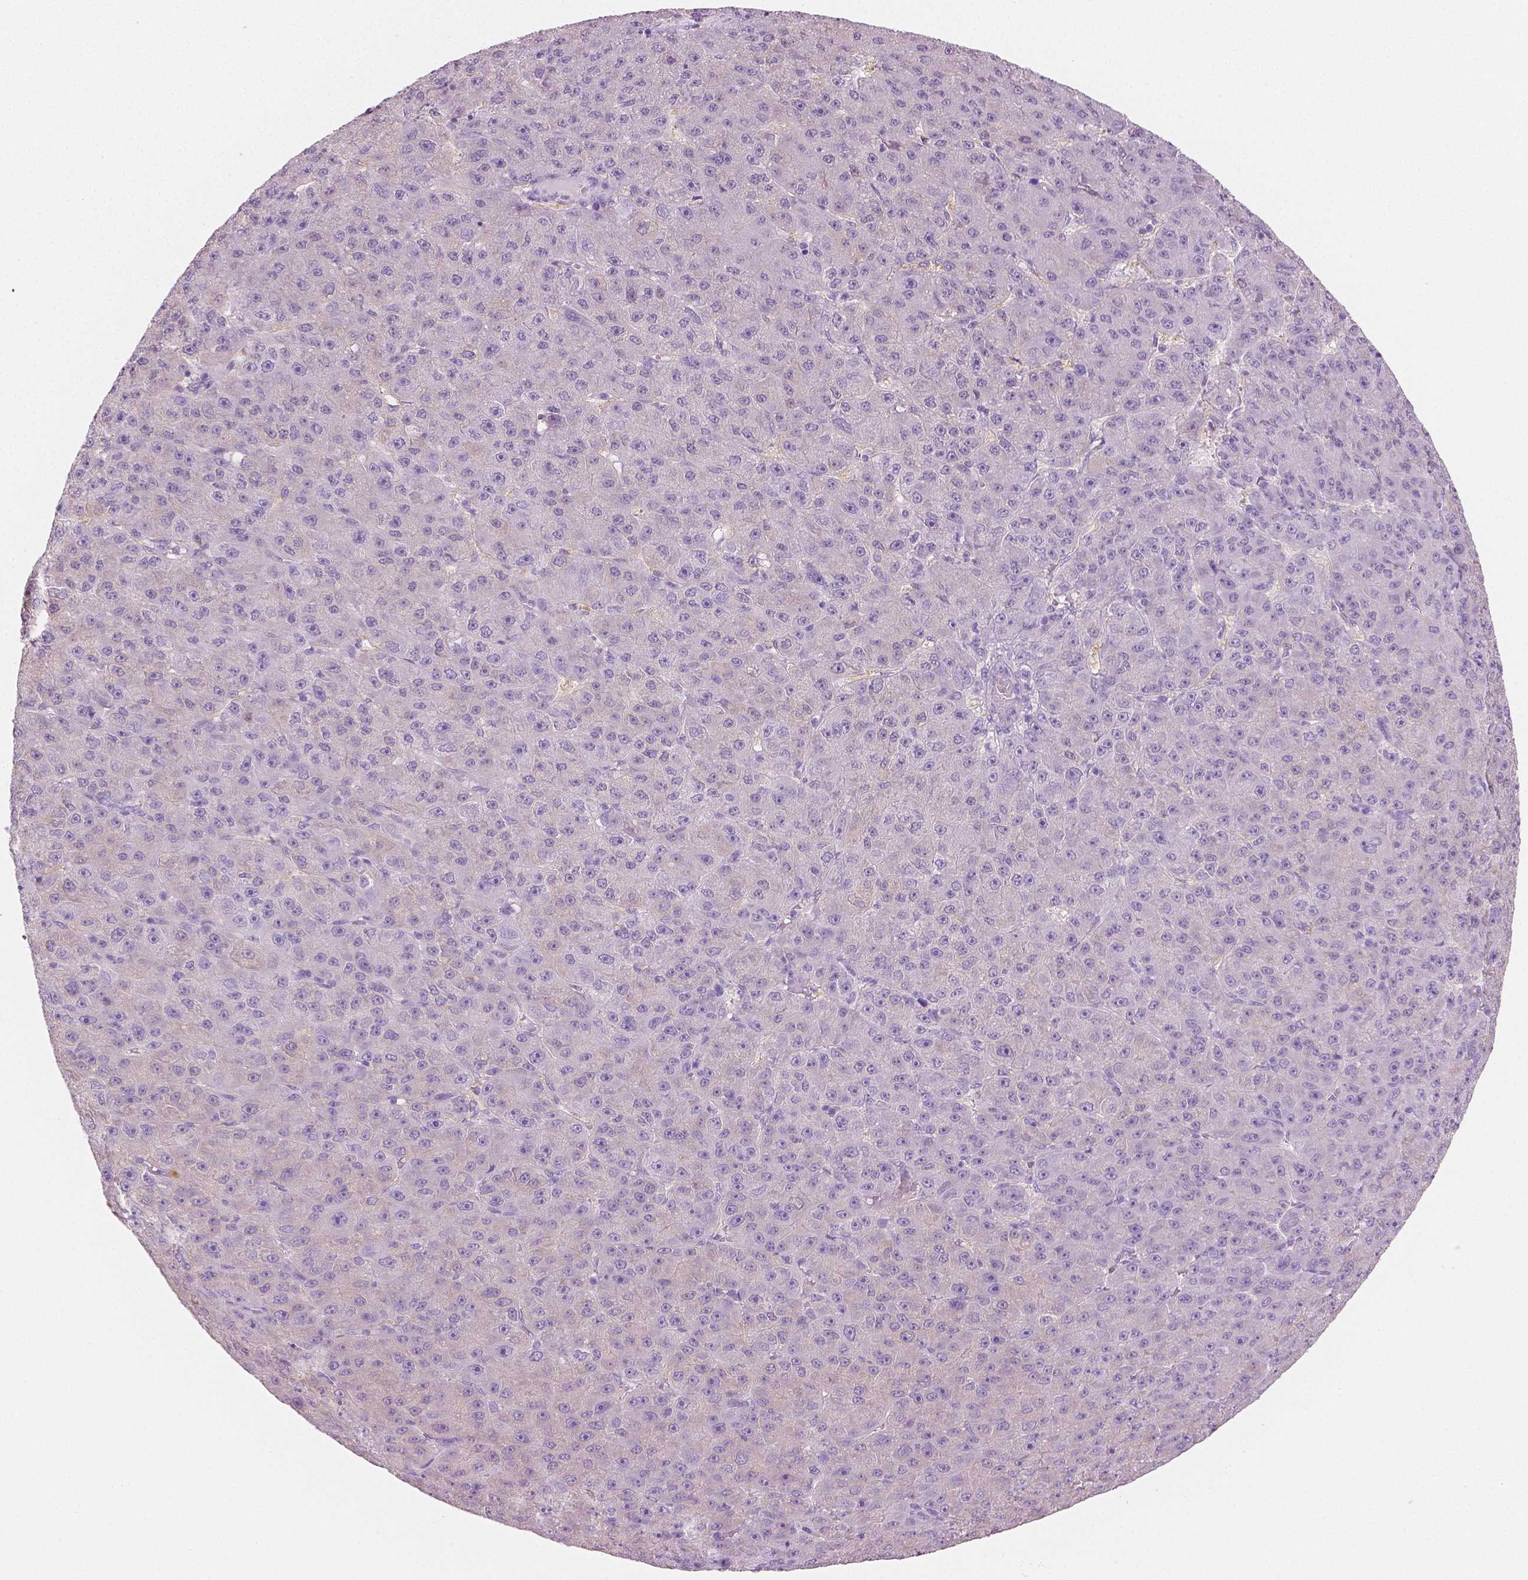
{"staining": {"intensity": "negative", "quantity": "none", "location": "none"}, "tissue": "liver cancer", "cell_type": "Tumor cells", "image_type": "cancer", "snomed": [{"axis": "morphology", "description": "Carcinoma, Hepatocellular, NOS"}, {"axis": "topography", "description": "Liver"}], "caption": "This is a micrograph of IHC staining of liver cancer (hepatocellular carcinoma), which shows no positivity in tumor cells.", "gene": "PLIN4", "patient": {"sex": "male", "age": 67}}